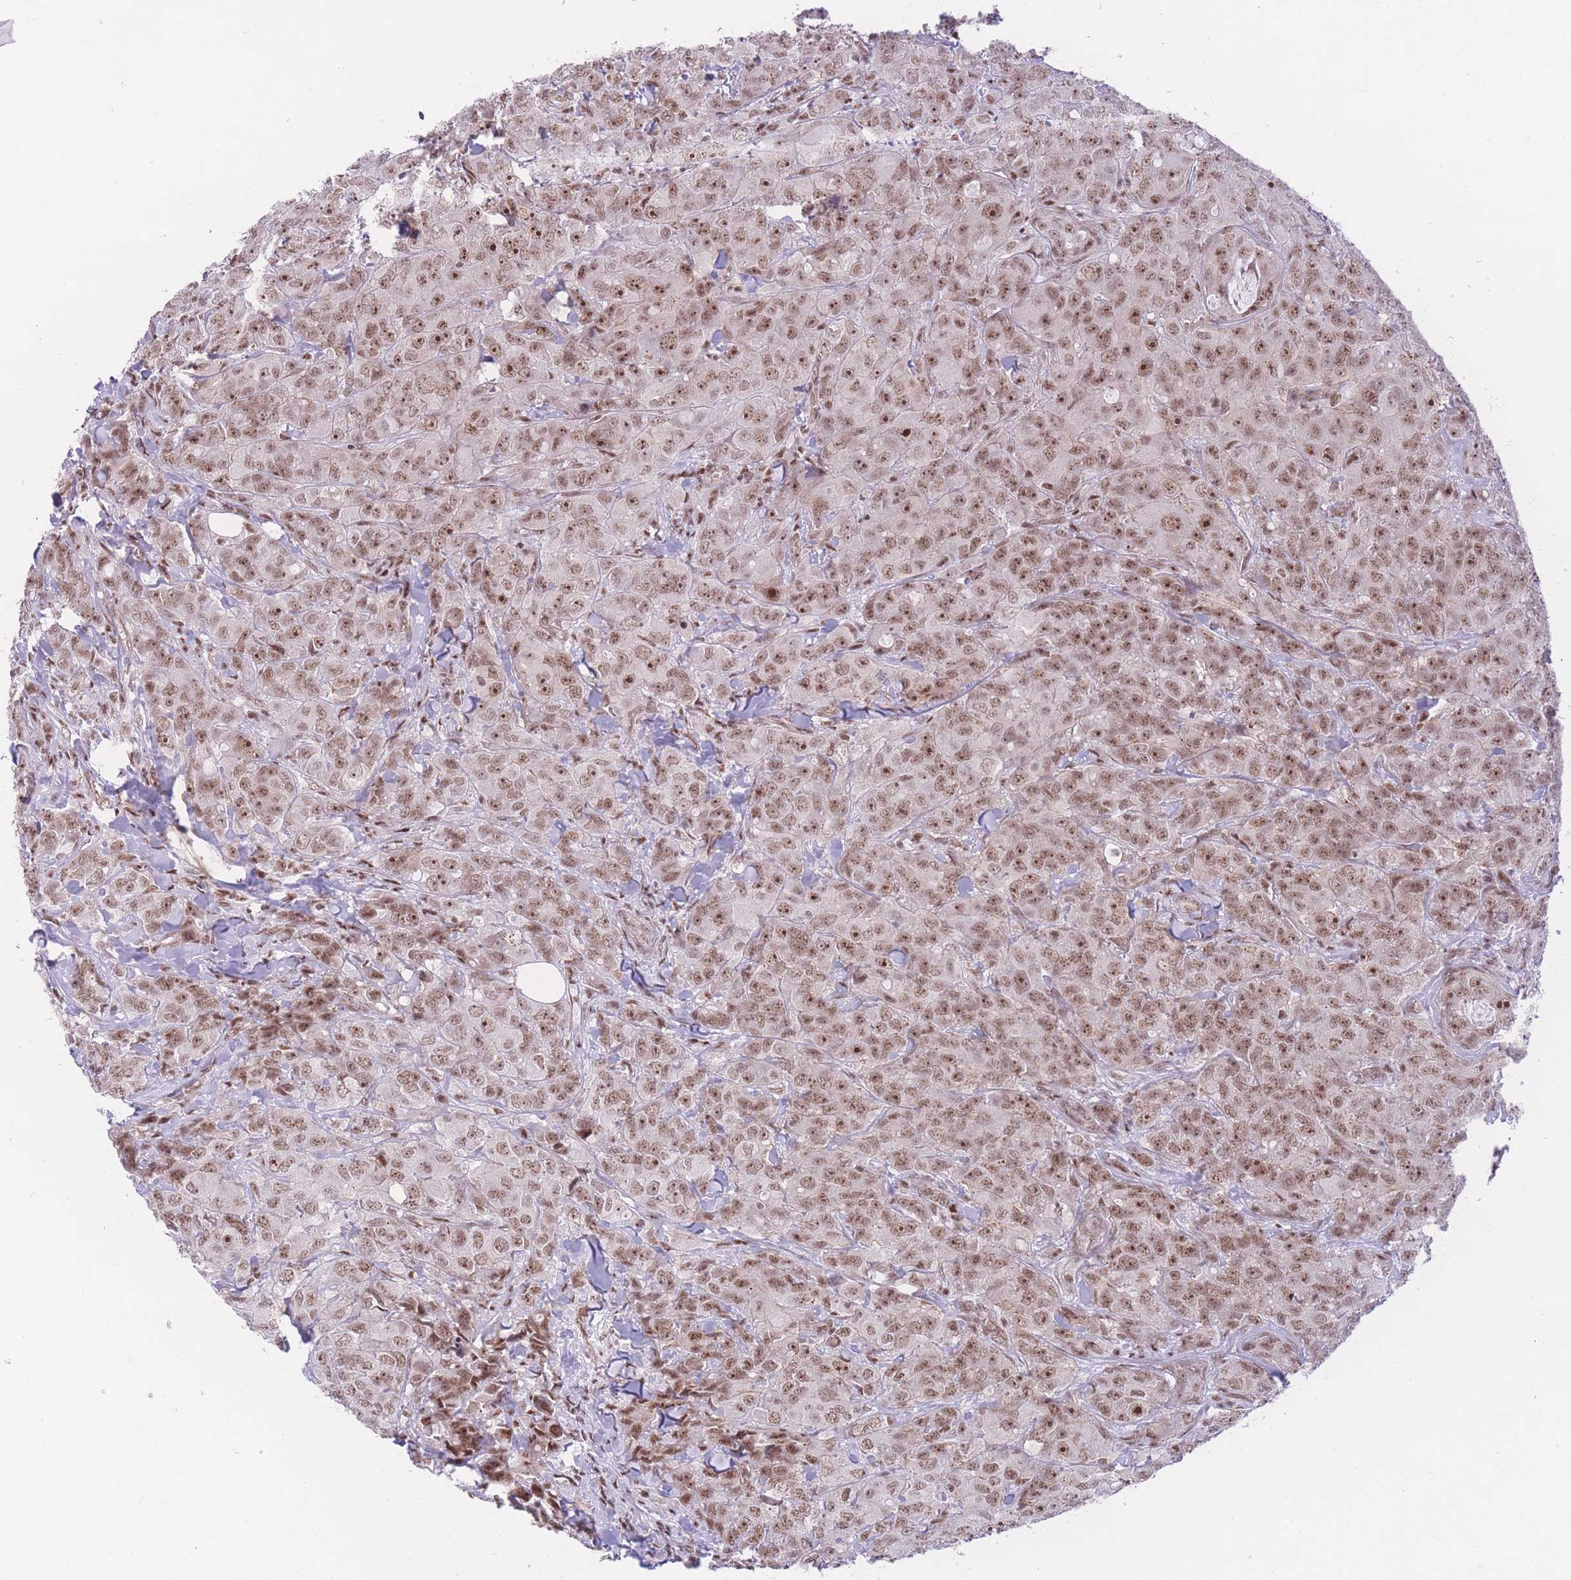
{"staining": {"intensity": "moderate", "quantity": ">75%", "location": "nuclear"}, "tissue": "breast cancer", "cell_type": "Tumor cells", "image_type": "cancer", "snomed": [{"axis": "morphology", "description": "Duct carcinoma"}, {"axis": "topography", "description": "Breast"}], "caption": "DAB (3,3'-diaminobenzidine) immunohistochemical staining of human breast infiltrating ductal carcinoma exhibits moderate nuclear protein positivity in approximately >75% of tumor cells.", "gene": "PCIF1", "patient": {"sex": "female", "age": 43}}